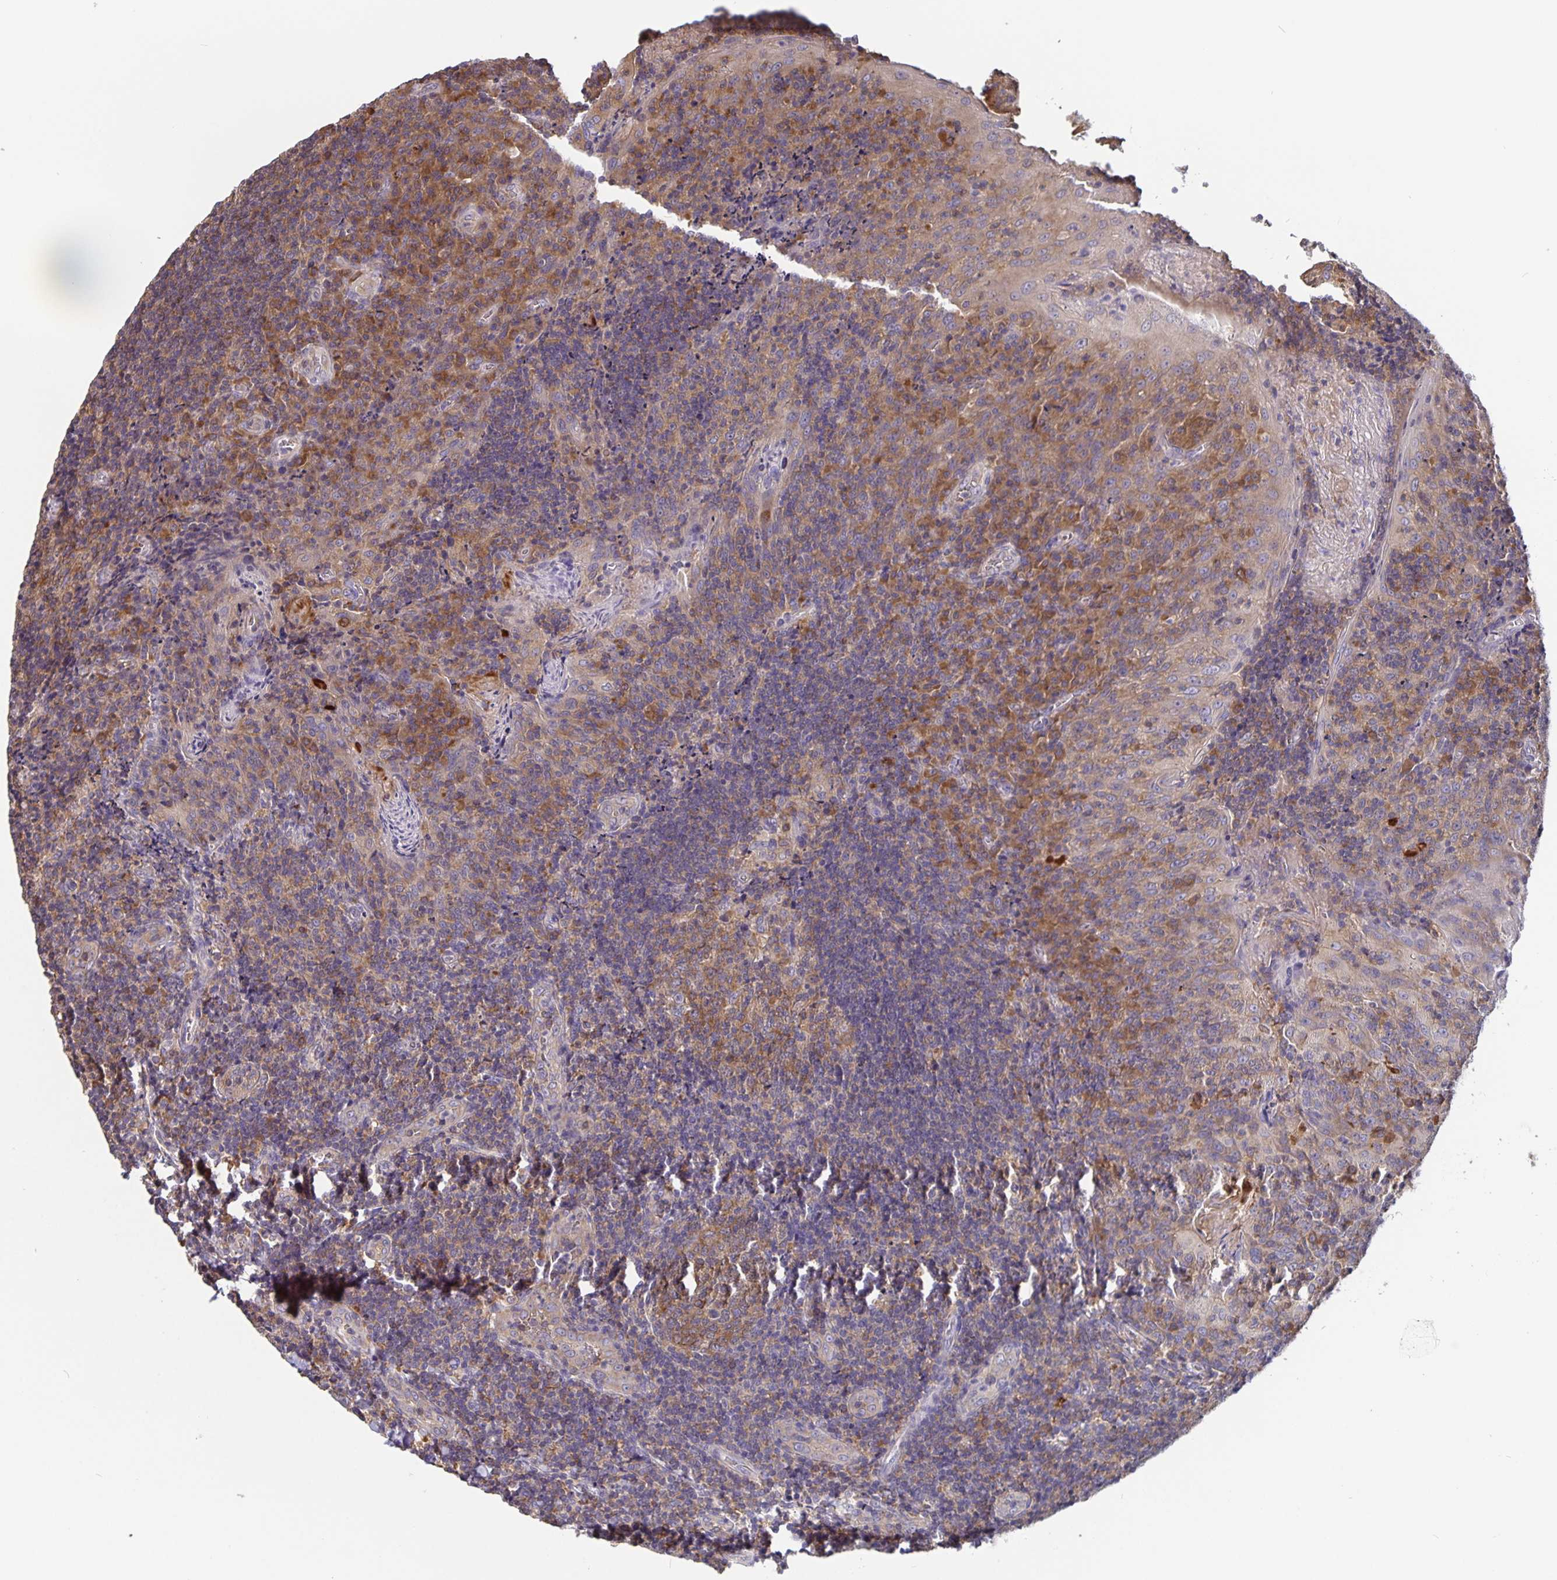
{"staining": {"intensity": "moderate", "quantity": ">75%", "location": "cytoplasmic/membranous"}, "tissue": "tonsil", "cell_type": "Germinal center cells", "image_type": "normal", "snomed": [{"axis": "morphology", "description": "Normal tissue, NOS"}, {"axis": "topography", "description": "Tonsil"}], "caption": "This photomicrograph shows immunohistochemistry staining of normal tonsil, with medium moderate cytoplasmic/membranous positivity in approximately >75% of germinal center cells.", "gene": "FEM1C", "patient": {"sex": "male", "age": 17}}